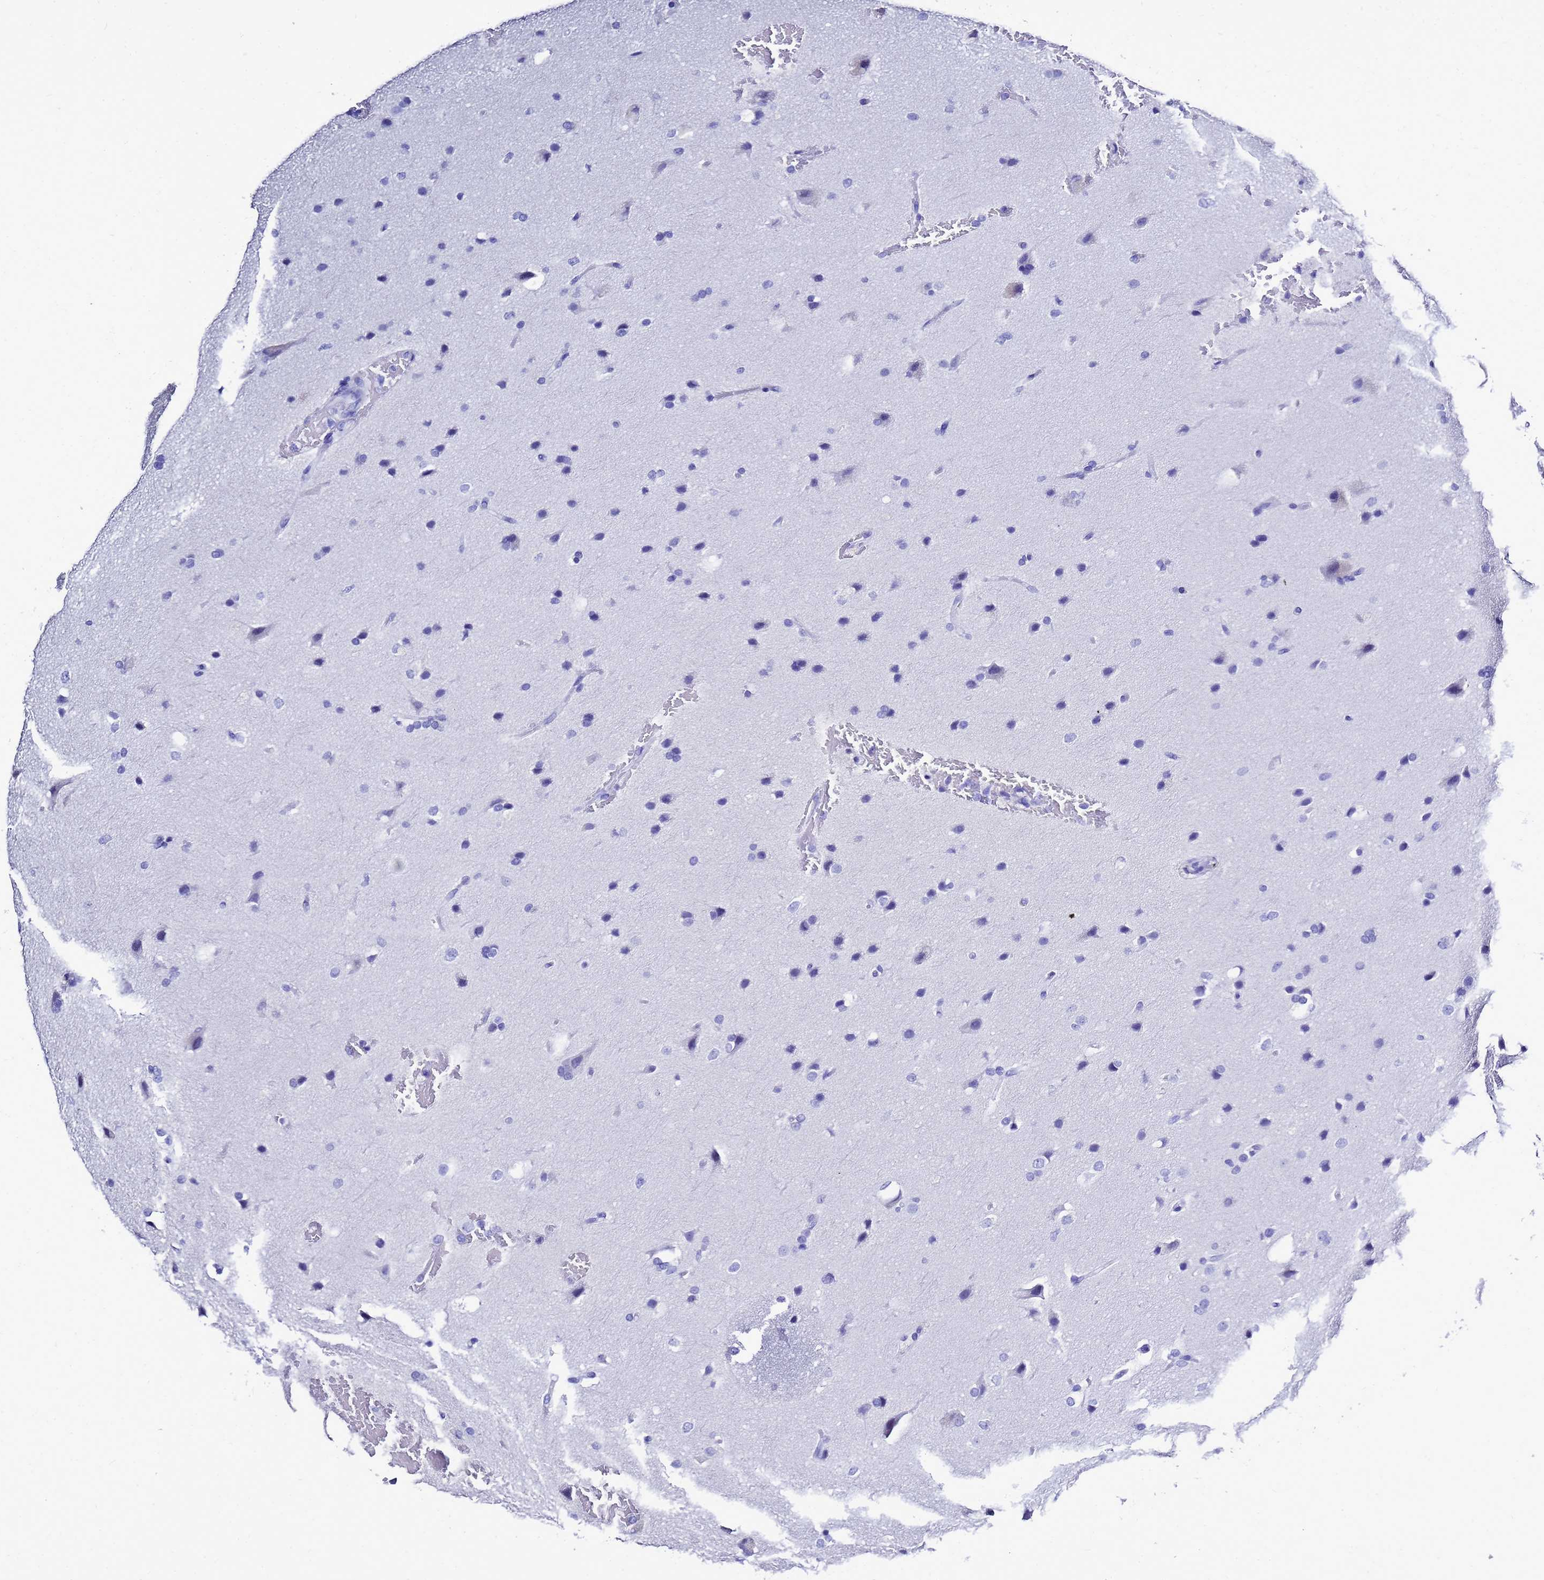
{"staining": {"intensity": "negative", "quantity": "none", "location": "none"}, "tissue": "glioma", "cell_type": "Tumor cells", "image_type": "cancer", "snomed": [{"axis": "morphology", "description": "Glioma, malignant, Low grade"}, {"axis": "topography", "description": "Brain"}], "caption": "IHC micrograph of neoplastic tissue: human glioma stained with DAB (3,3'-diaminobenzidine) exhibits no significant protein positivity in tumor cells.", "gene": "LIPF", "patient": {"sex": "female", "age": 37}}